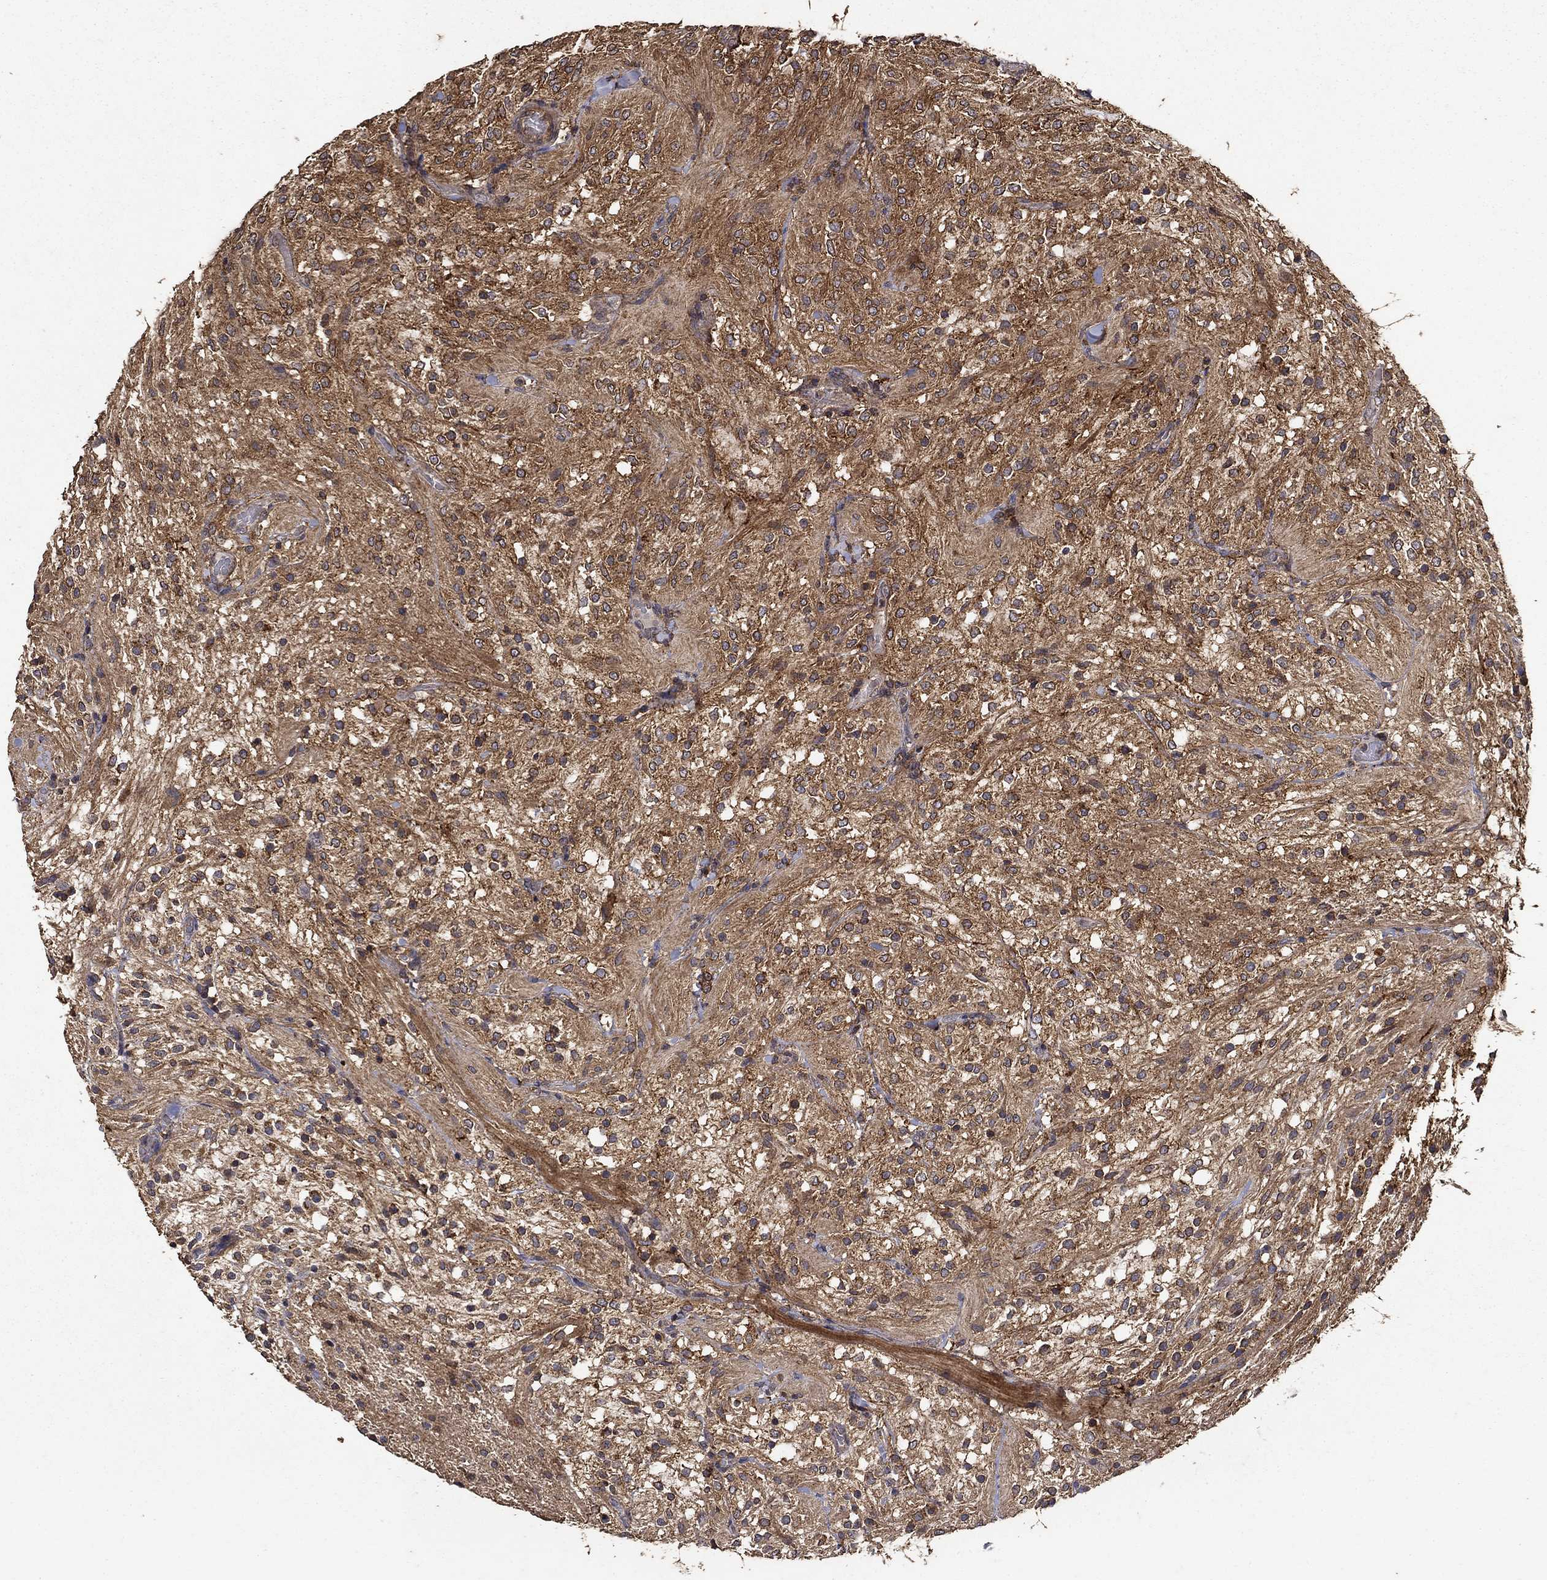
{"staining": {"intensity": "strong", "quantity": ">75%", "location": "cytoplasmic/membranous"}, "tissue": "glioma", "cell_type": "Tumor cells", "image_type": "cancer", "snomed": [{"axis": "morphology", "description": "Glioma, malignant, Low grade"}, {"axis": "topography", "description": "Brain"}], "caption": "Immunohistochemistry histopathology image of neoplastic tissue: malignant low-grade glioma stained using immunohistochemistry (IHC) reveals high levels of strong protein expression localized specifically in the cytoplasmic/membranous of tumor cells, appearing as a cytoplasmic/membranous brown color.", "gene": "IFRD1", "patient": {"sex": "male", "age": 3}}